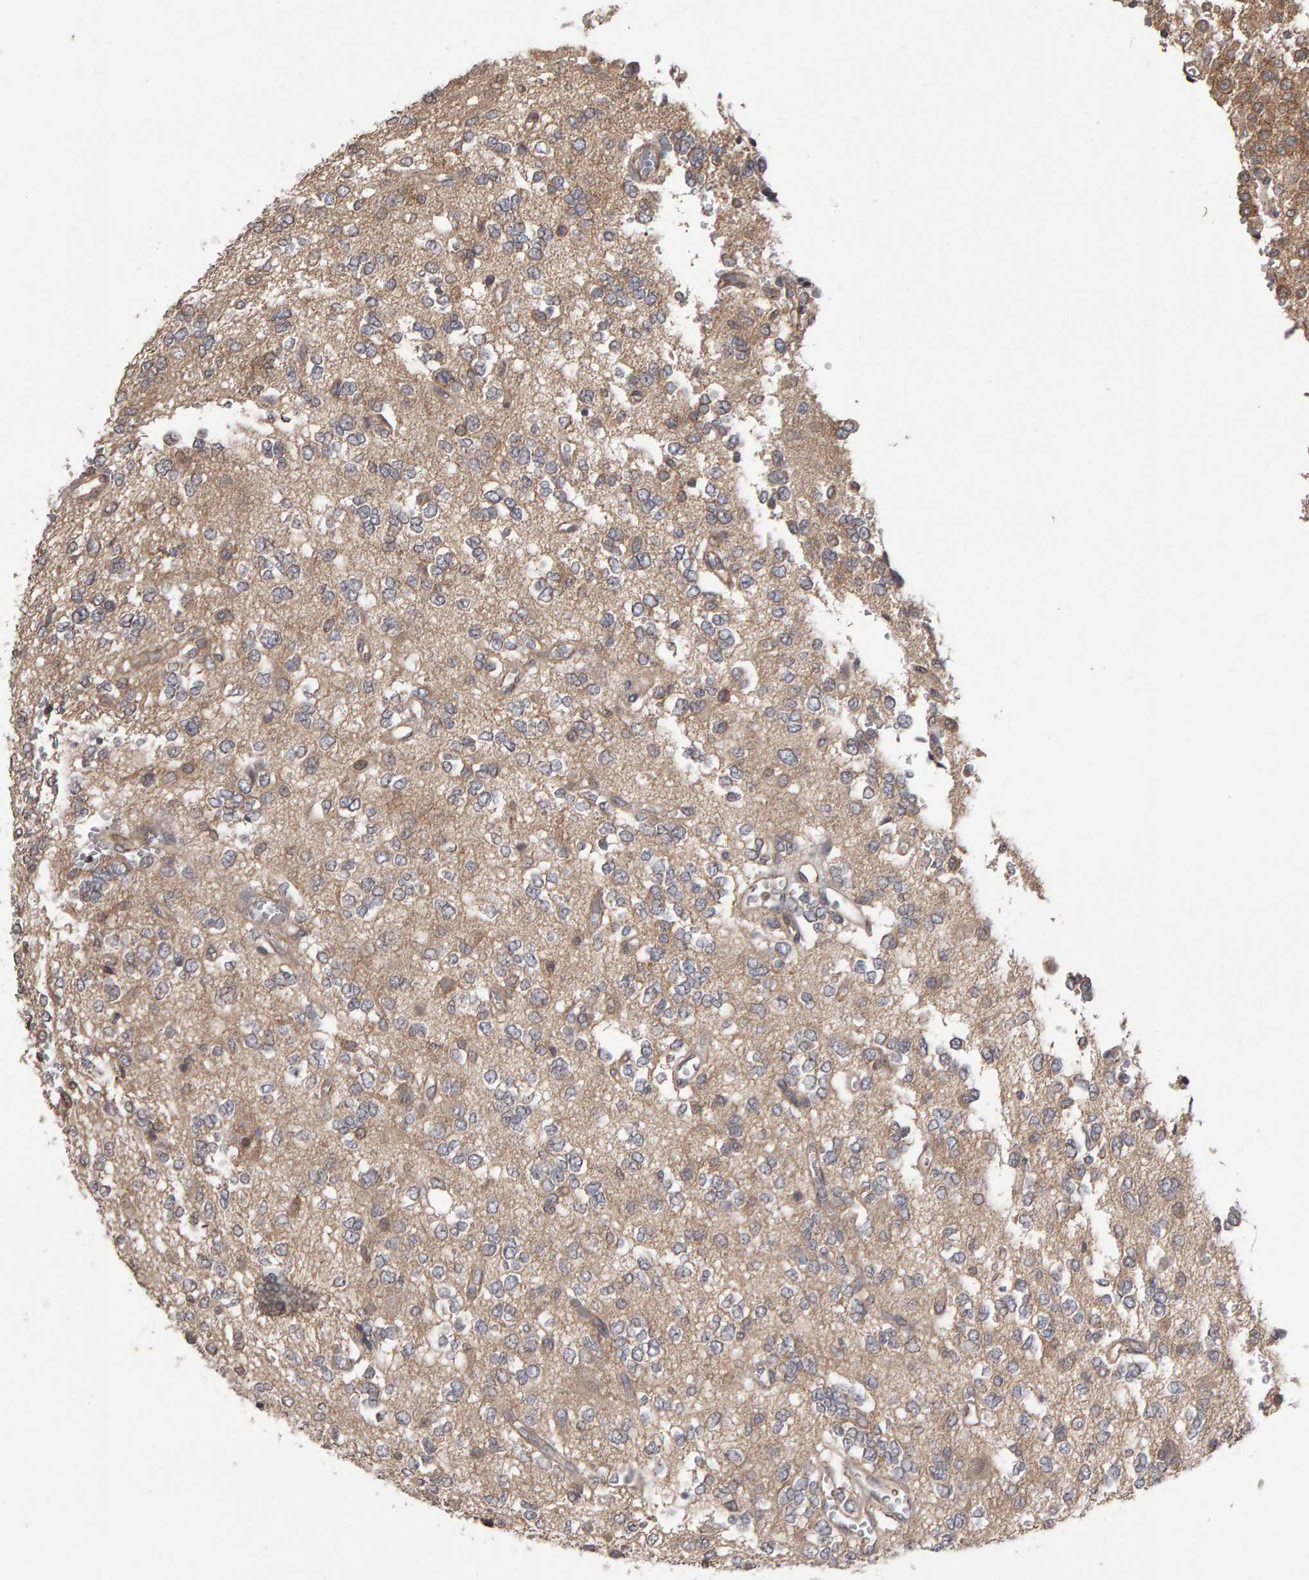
{"staining": {"intensity": "weak", "quantity": ">75%", "location": "cytoplasmic/membranous"}, "tissue": "glioma", "cell_type": "Tumor cells", "image_type": "cancer", "snomed": [{"axis": "morphology", "description": "Glioma, malignant, Low grade"}, {"axis": "topography", "description": "Brain"}], "caption": "Immunohistochemical staining of low-grade glioma (malignant) reveals low levels of weak cytoplasmic/membranous protein staining in approximately >75% of tumor cells.", "gene": "SCRIB", "patient": {"sex": "male", "age": 38}}